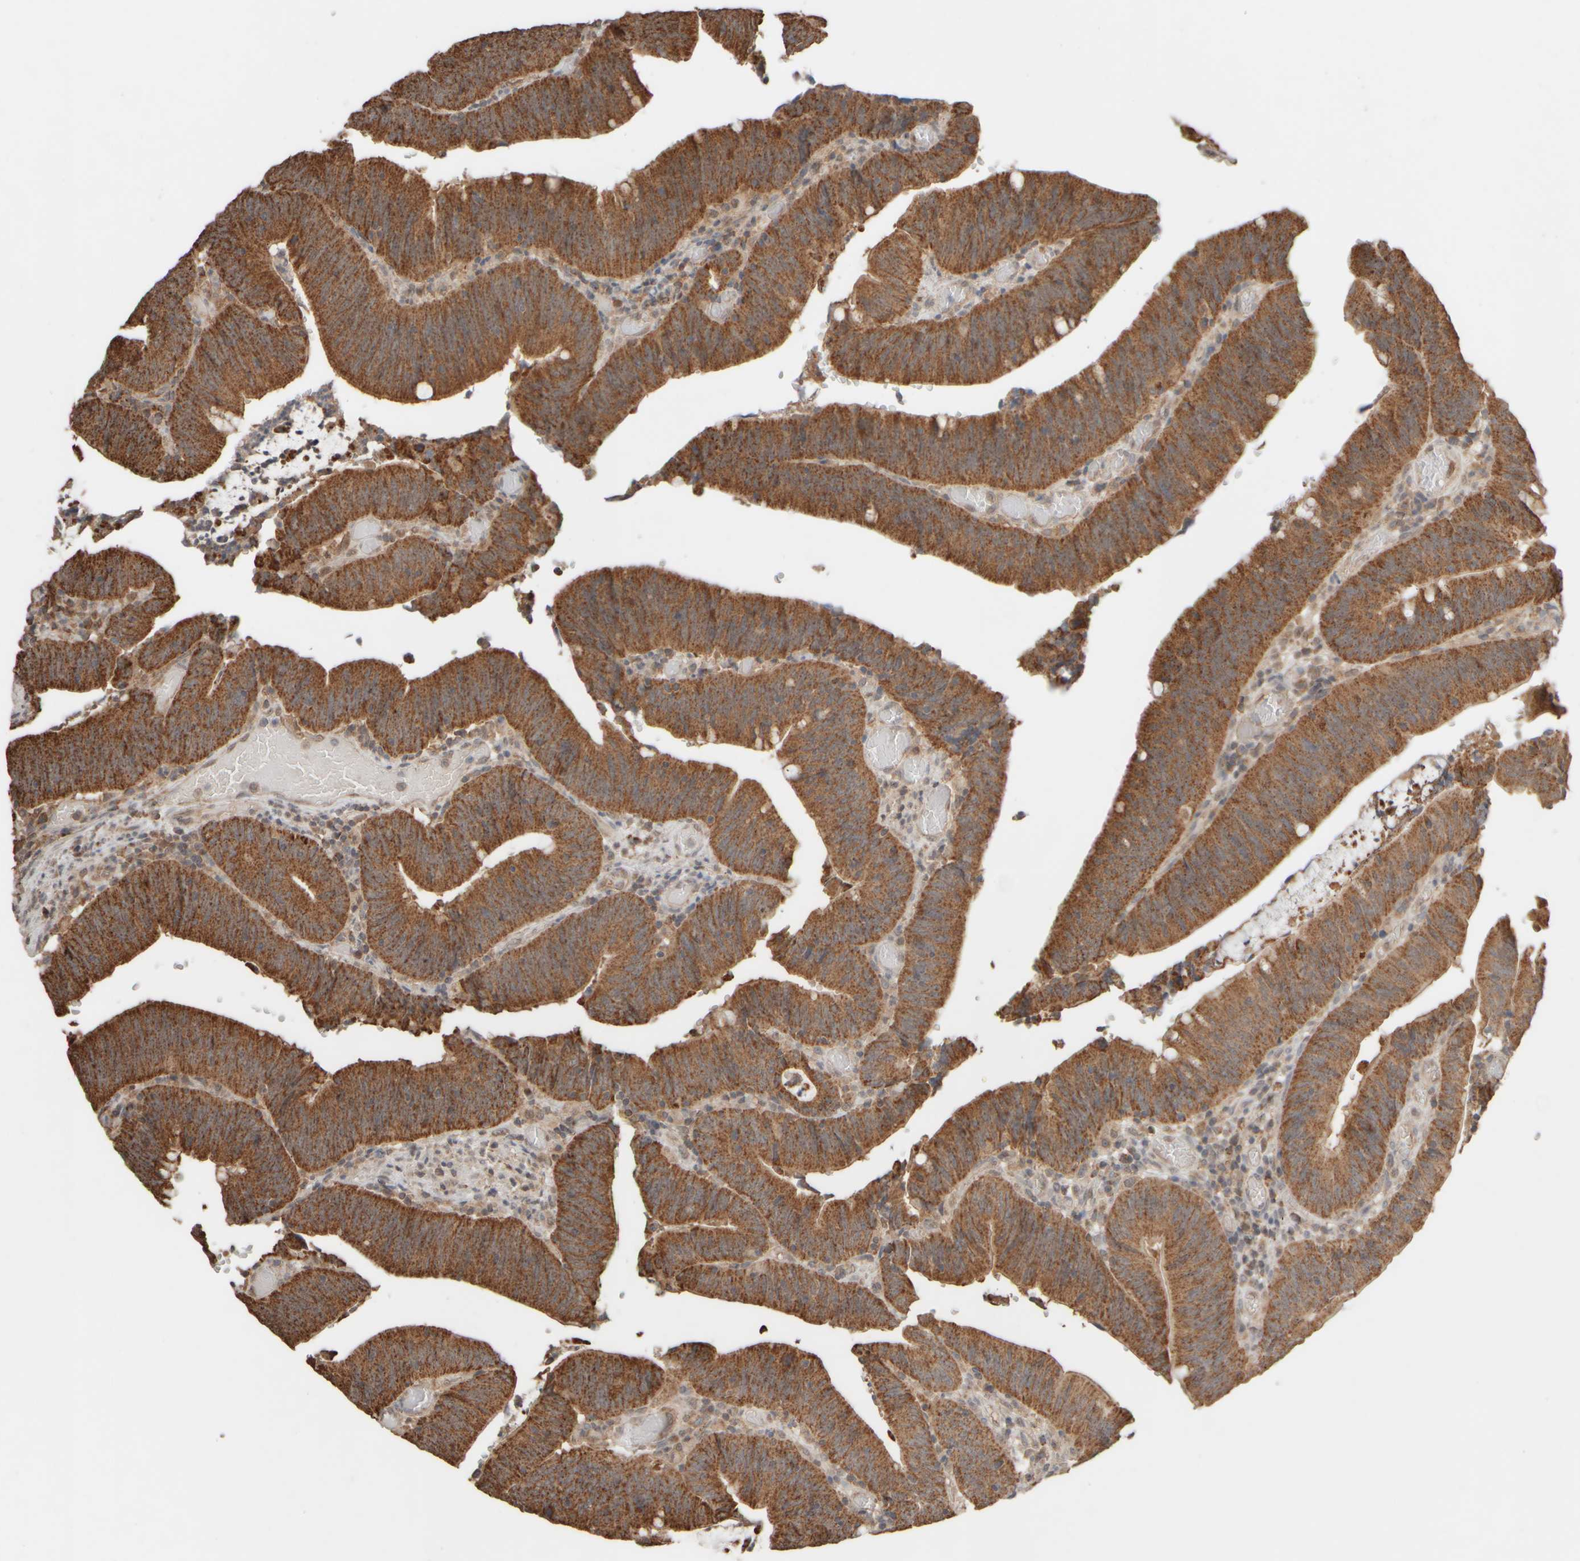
{"staining": {"intensity": "strong", "quantity": ">75%", "location": "cytoplasmic/membranous"}, "tissue": "colorectal cancer", "cell_type": "Tumor cells", "image_type": "cancer", "snomed": [{"axis": "morphology", "description": "Normal tissue, NOS"}, {"axis": "morphology", "description": "Adenocarcinoma, NOS"}, {"axis": "topography", "description": "Rectum"}], "caption": "A high-resolution photomicrograph shows immunohistochemistry staining of colorectal cancer (adenocarcinoma), which shows strong cytoplasmic/membranous positivity in approximately >75% of tumor cells.", "gene": "EIF2B3", "patient": {"sex": "female", "age": 66}}